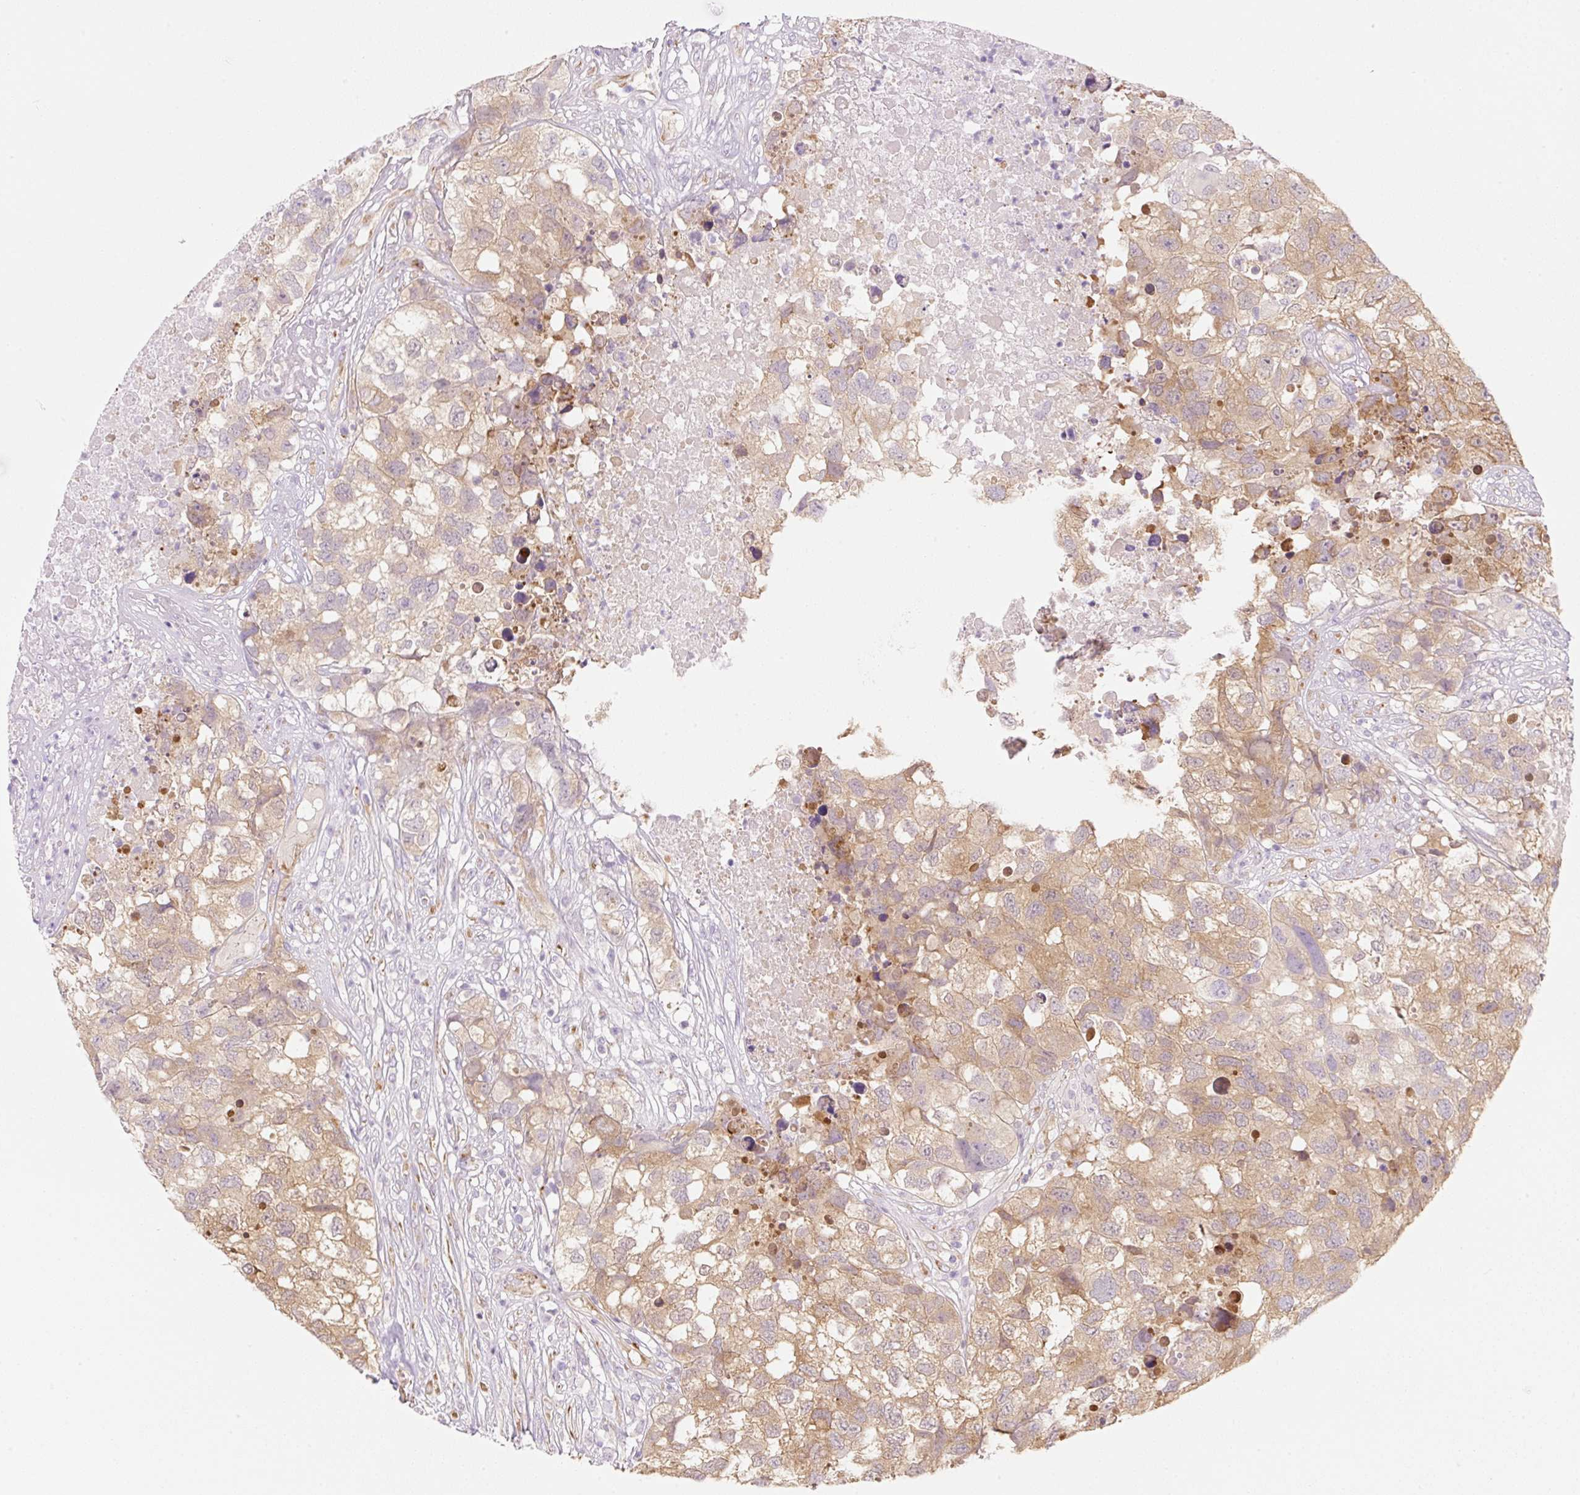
{"staining": {"intensity": "moderate", "quantity": ">75%", "location": "cytoplasmic/membranous"}, "tissue": "testis cancer", "cell_type": "Tumor cells", "image_type": "cancer", "snomed": [{"axis": "morphology", "description": "Carcinoma, Embryonal, NOS"}, {"axis": "topography", "description": "Testis"}], "caption": "Moderate cytoplasmic/membranous protein staining is appreciated in approximately >75% of tumor cells in testis cancer (embryonal carcinoma). (DAB (3,3'-diaminobenzidine) IHC, brown staining for protein, blue staining for nuclei).", "gene": "FABP5", "patient": {"sex": "male", "age": 83}}